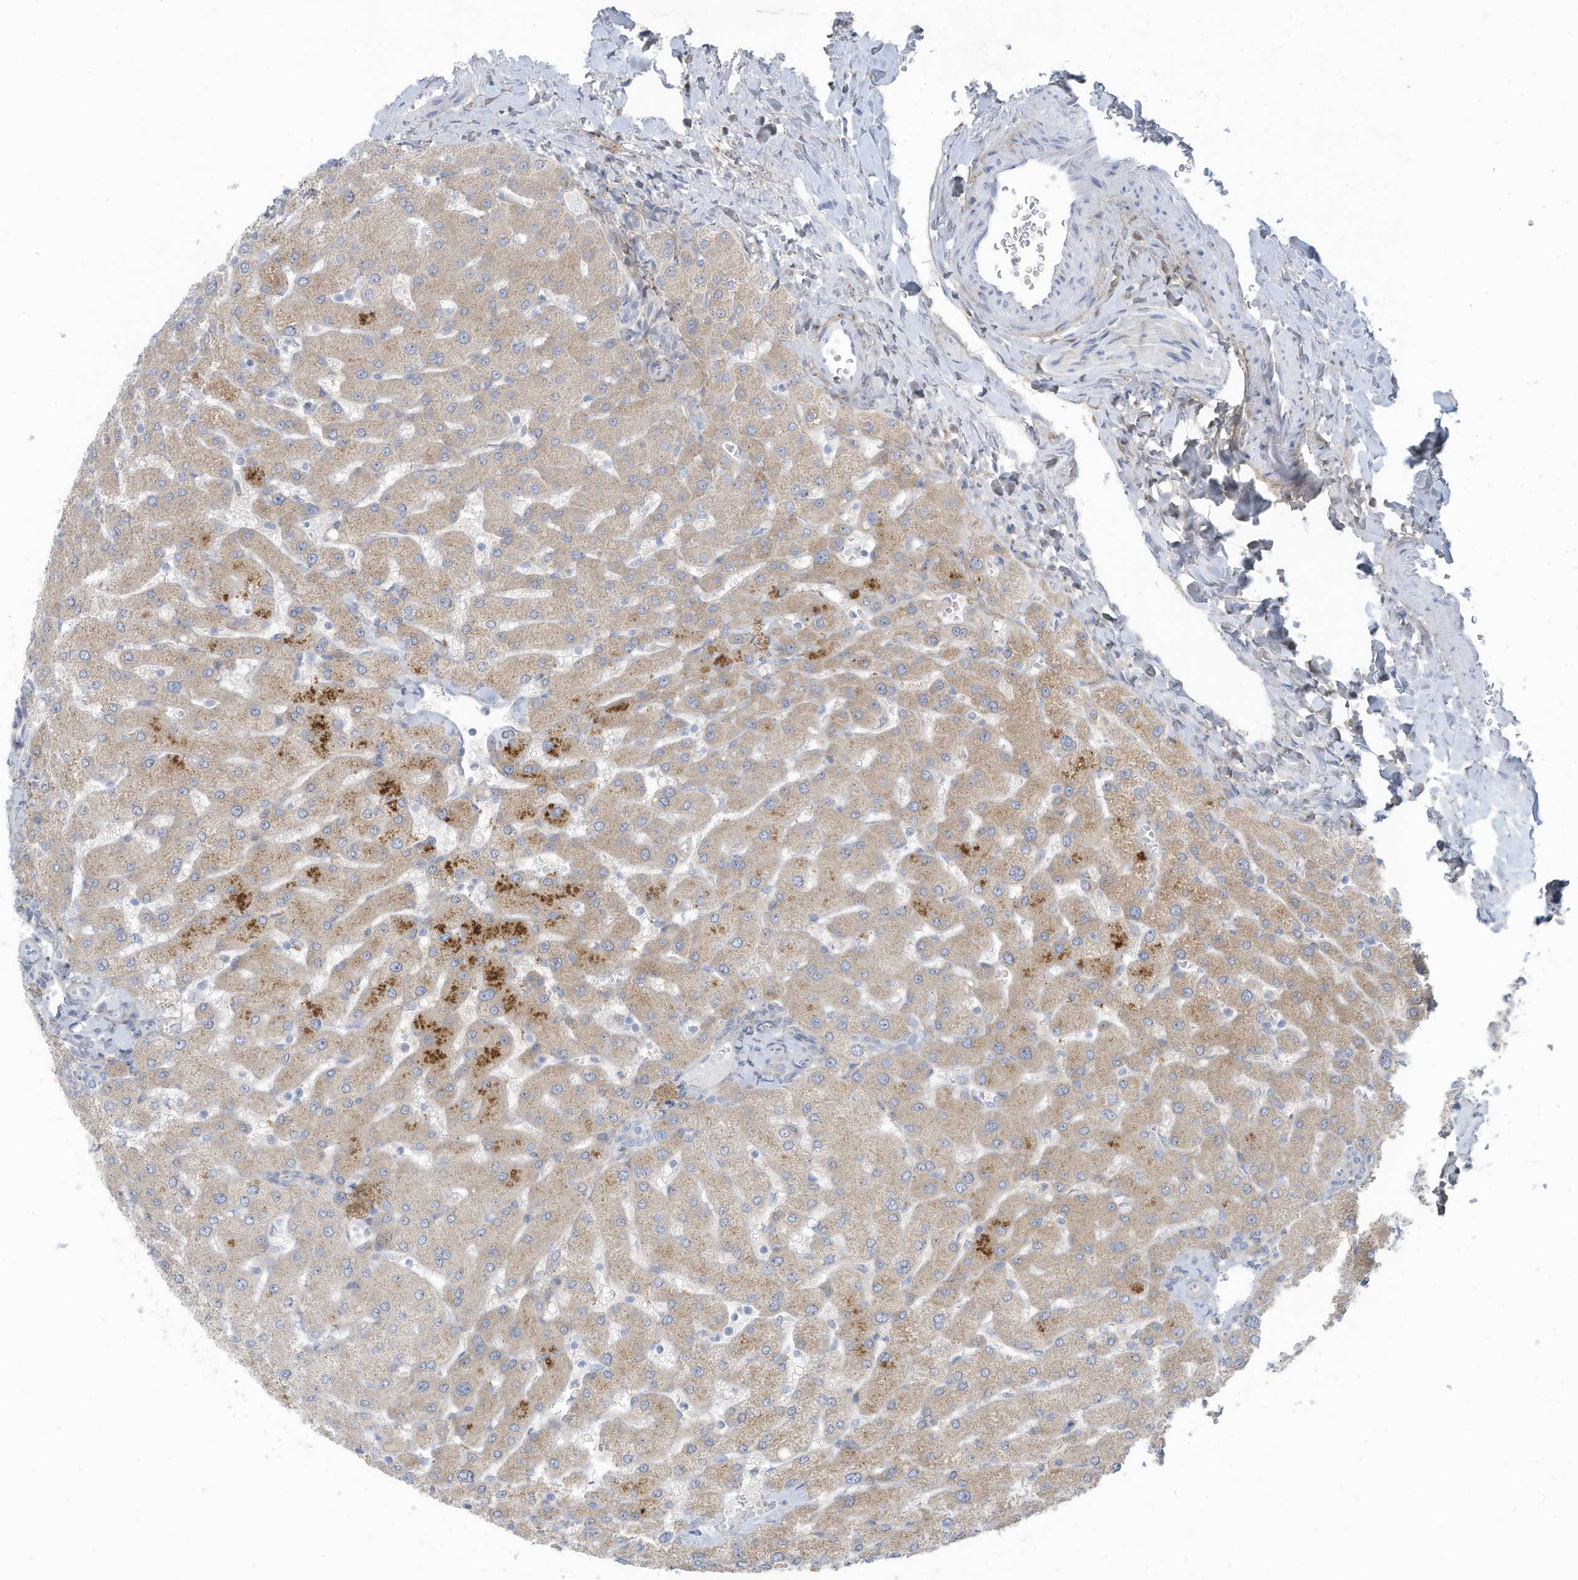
{"staining": {"intensity": "negative", "quantity": "none", "location": "none"}, "tissue": "liver", "cell_type": "Cholangiocytes", "image_type": "normal", "snomed": [{"axis": "morphology", "description": "Normal tissue, NOS"}, {"axis": "topography", "description": "Liver"}], "caption": "Immunohistochemistry photomicrograph of benign liver: liver stained with DAB demonstrates no significant protein expression in cholangiocytes.", "gene": "TRMT2B", "patient": {"sex": "male", "age": 55}}